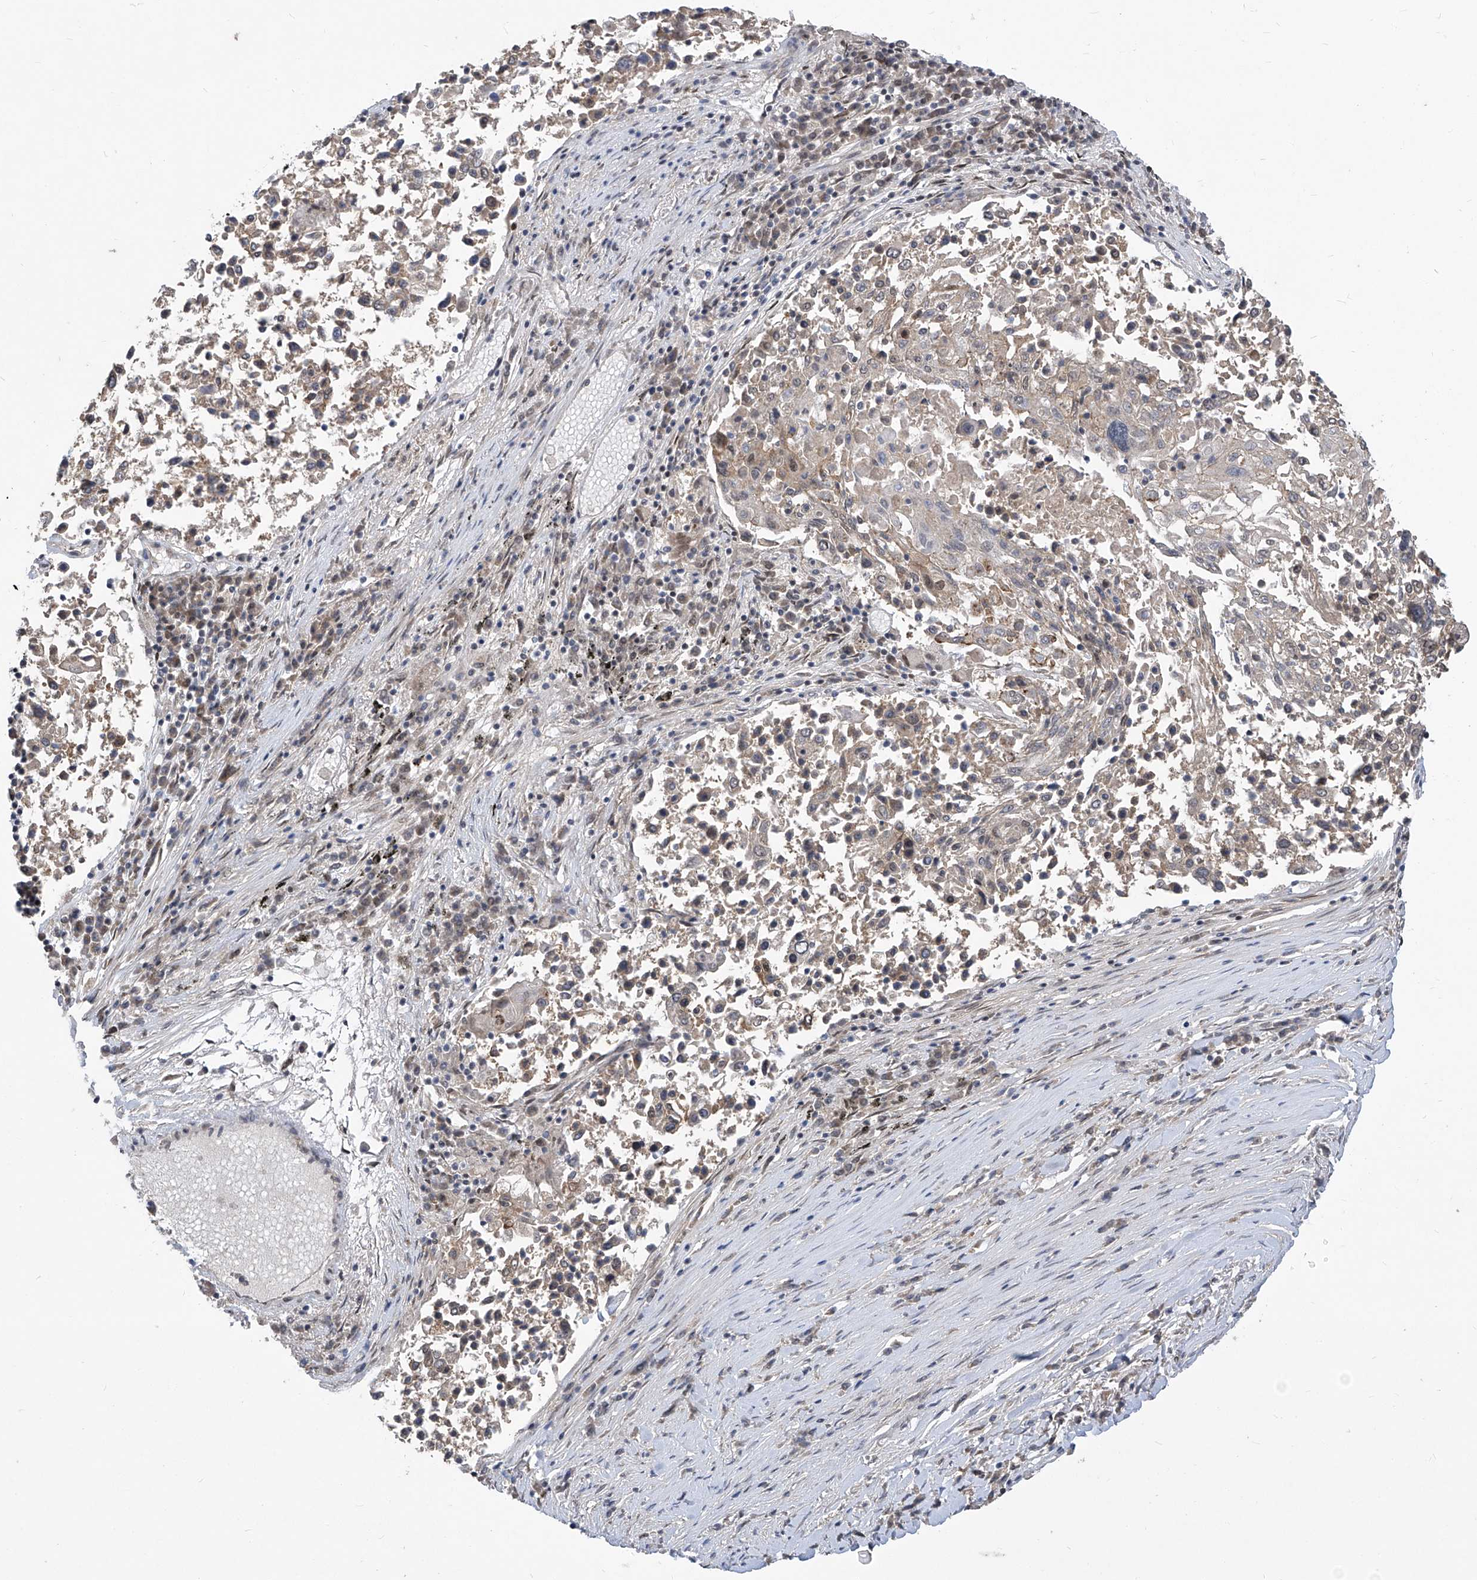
{"staining": {"intensity": "moderate", "quantity": "<25%", "location": "cytoplasmic/membranous"}, "tissue": "lung cancer", "cell_type": "Tumor cells", "image_type": "cancer", "snomed": [{"axis": "morphology", "description": "Squamous cell carcinoma, NOS"}, {"axis": "topography", "description": "Lung"}], "caption": "IHC photomicrograph of human lung cancer (squamous cell carcinoma) stained for a protein (brown), which displays low levels of moderate cytoplasmic/membranous expression in approximately <25% of tumor cells.", "gene": "CETN2", "patient": {"sex": "male", "age": 65}}